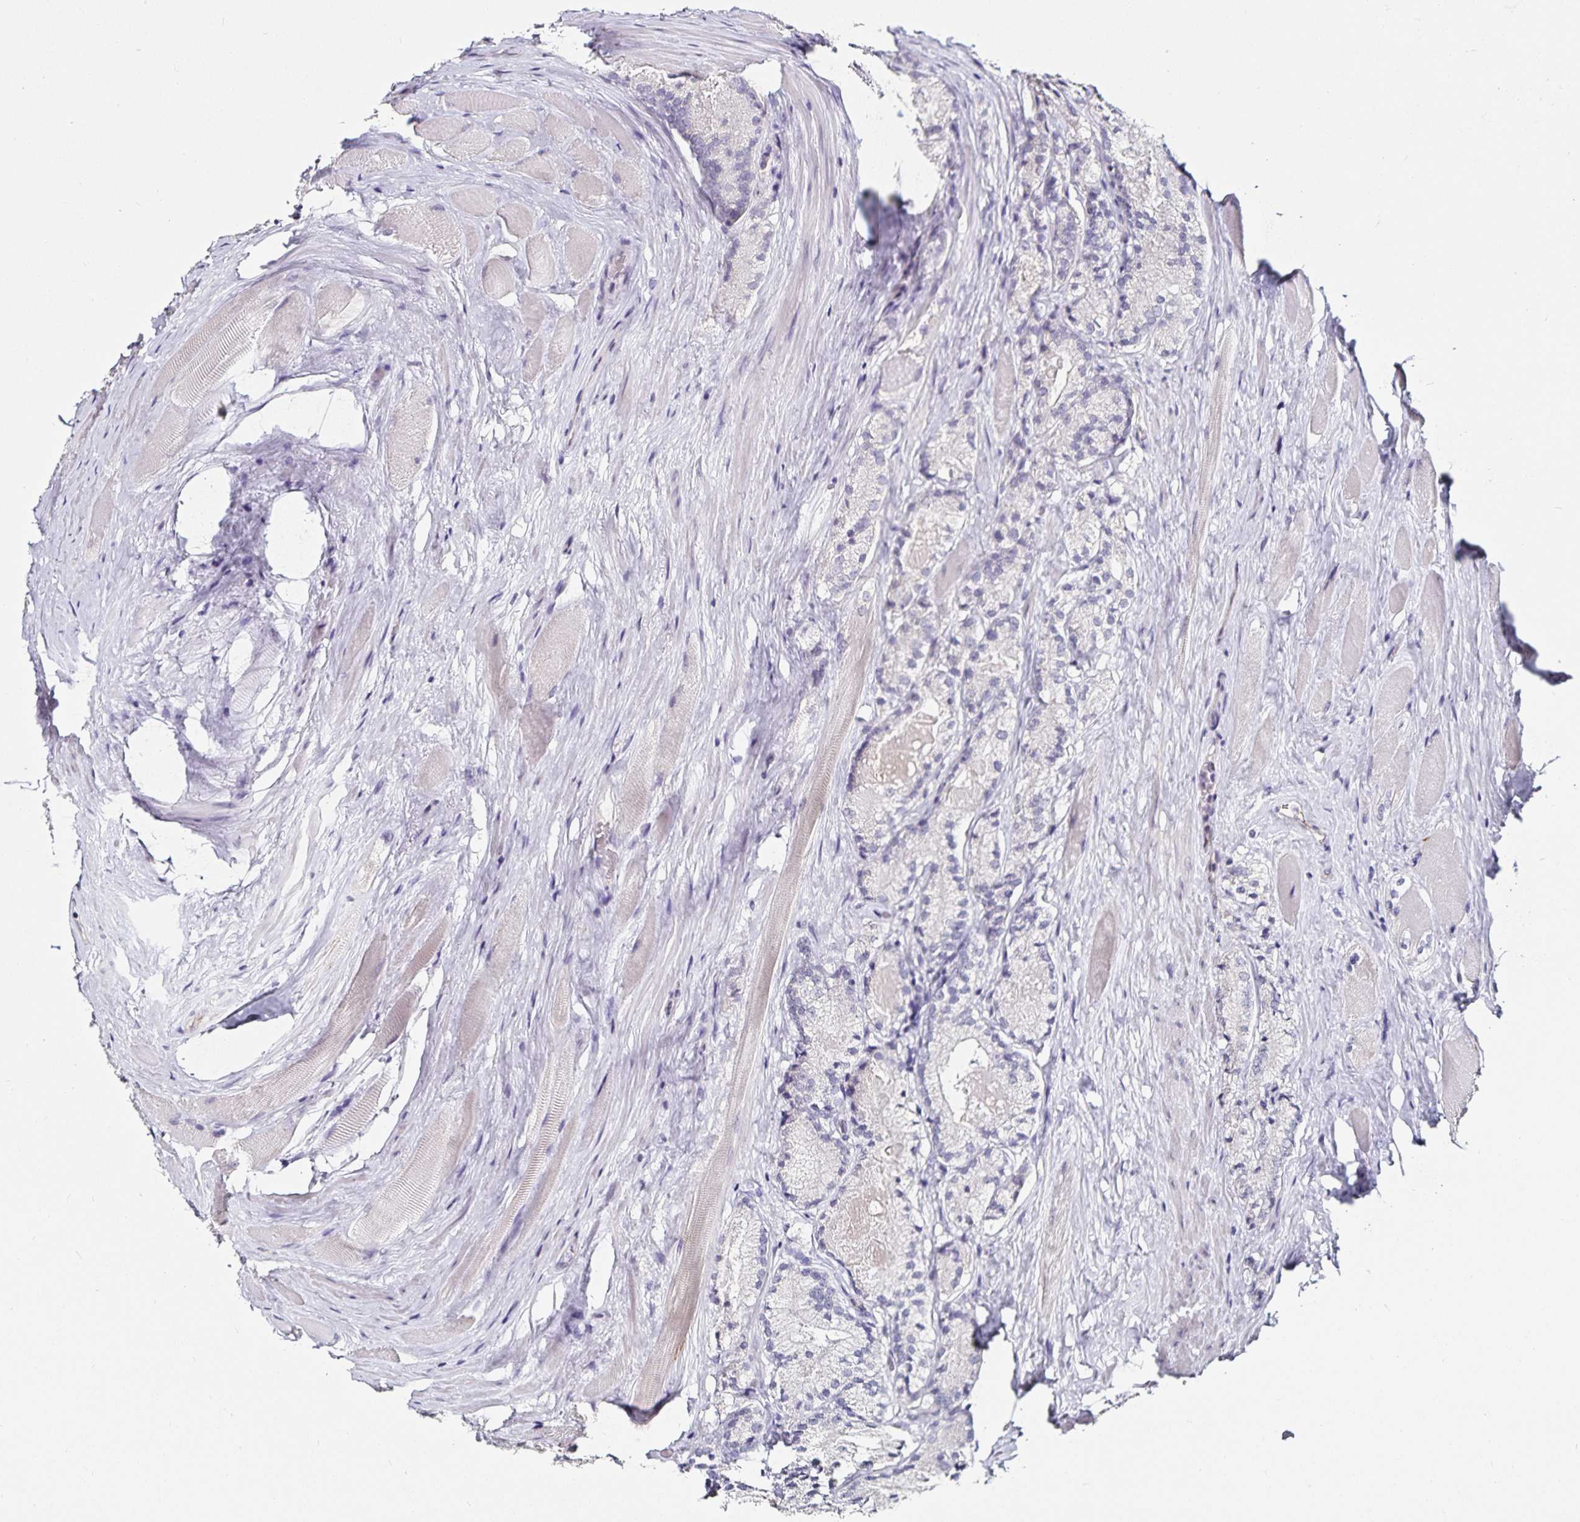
{"staining": {"intensity": "negative", "quantity": "none", "location": "none"}, "tissue": "prostate cancer", "cell_type": "Tumor cells", "image_type": "cancer", "snomed": [{"axis": "morphology", "description": "Adenocarcinoma, NOS"}, {"axis": "morphology", "description": "Adenocarcinoma, Low grade"}, {"axis": "topography", "description": "Prostate"}], "caption": "Histopathology image shows no protein expression in tumor cells of prostate cancer tissue. (Immunohistochemistry (ihc), brightfield microscopy, high magnification).", "gene": "TSPAN7", "patient": {"sex": "male", "age": 68}}